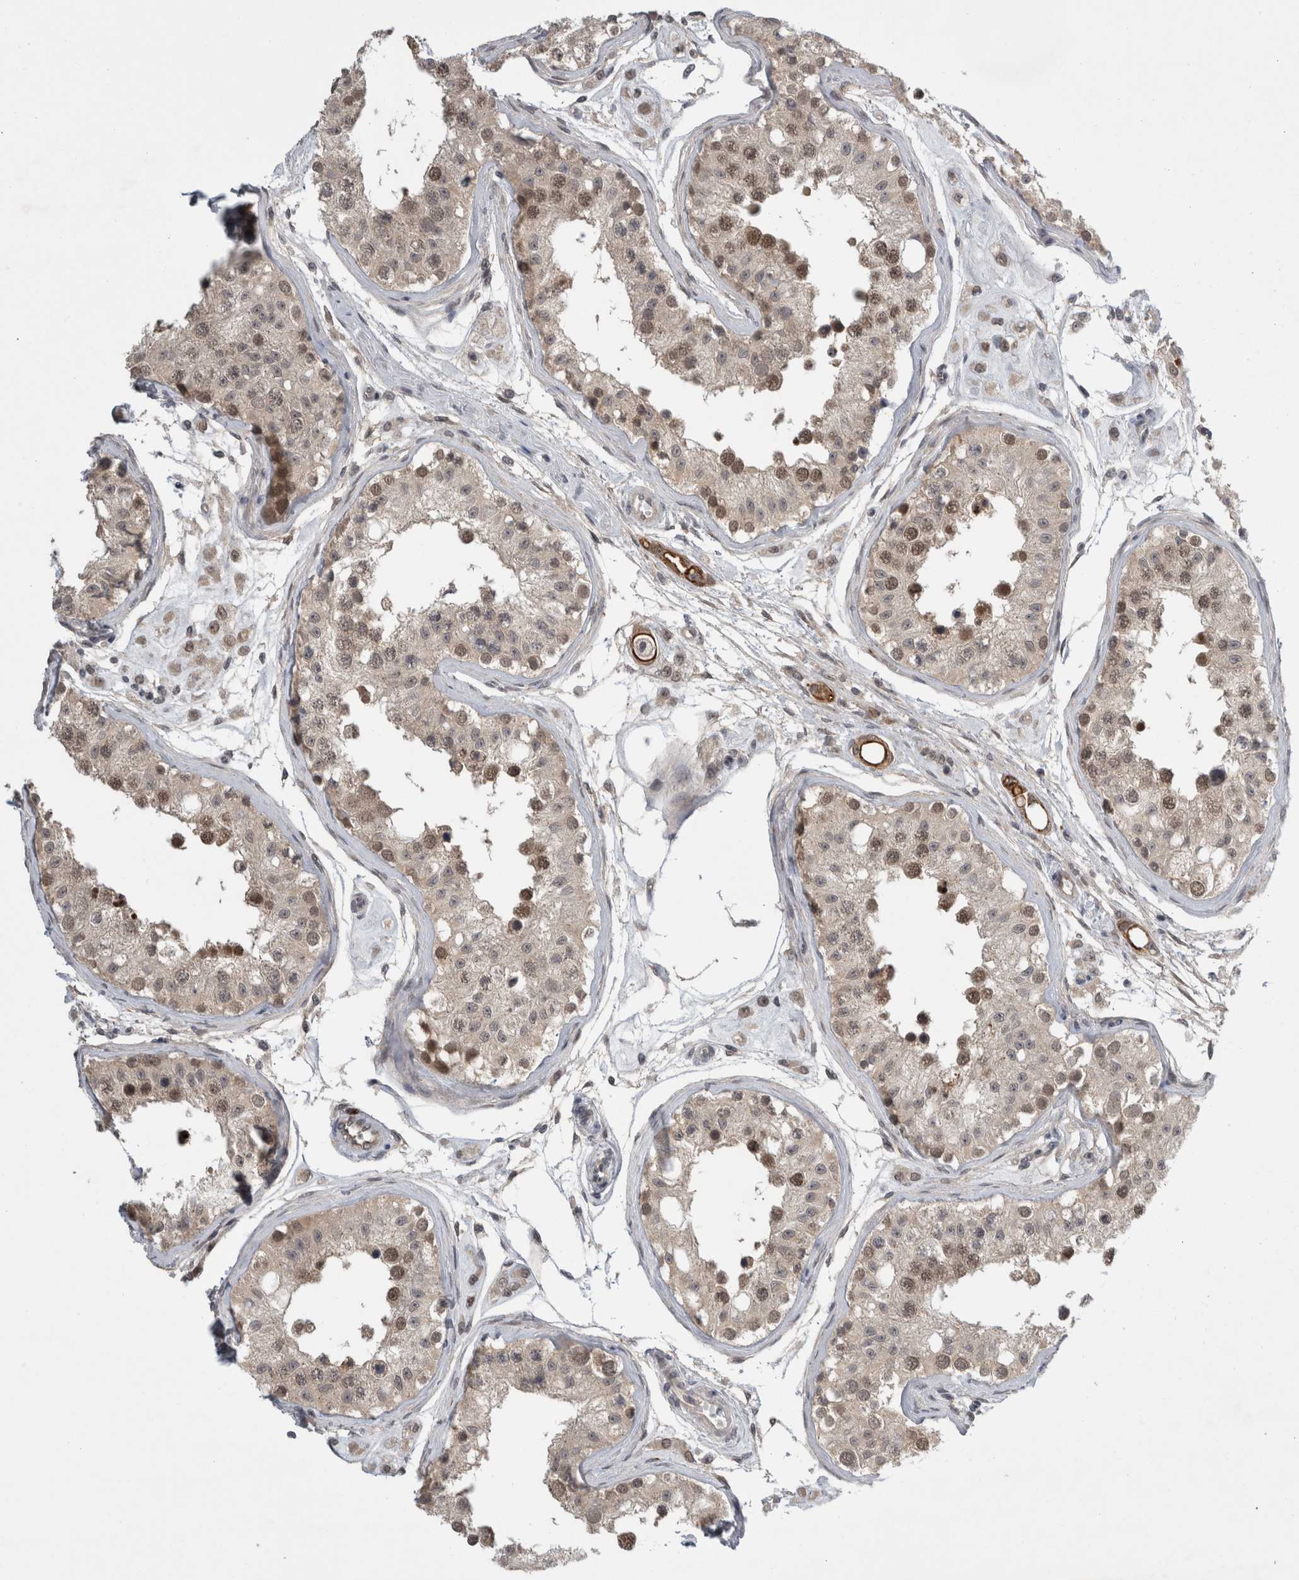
{"staining": {"intensity": "moderate", "quantity": ">75%", "location": "cytoplasmic/membranous,nuclear"}, "tissue": "testis", "cell_type": "Cells in seminiferous ducts", "image_type": "normal", "snomed": [{"axis": "morphology", "description": "Normal tissue, NOS"}, {"axis": "morphology", "description": "Adenocarcinoma, metastatic, NOS"}, {"axis": "topography", "description": "Testis"}], "caption": "IHC staining of unremarkable testis, which reveals medium levels of moderate cytoplasmic/membranous,nuclear positivity in about >75% of cells in seminiferous ducts indicating moderate cytoplasmic/membranous,nuclear protein staining. The staining was performed using DAB (3,3'-diaminobenzidine) (brown) for protein detection and nuclei were counterstained in hematoxylin (blue).", "gene": "ZNF341", "patient": {"sex": "male", "age": 26}}